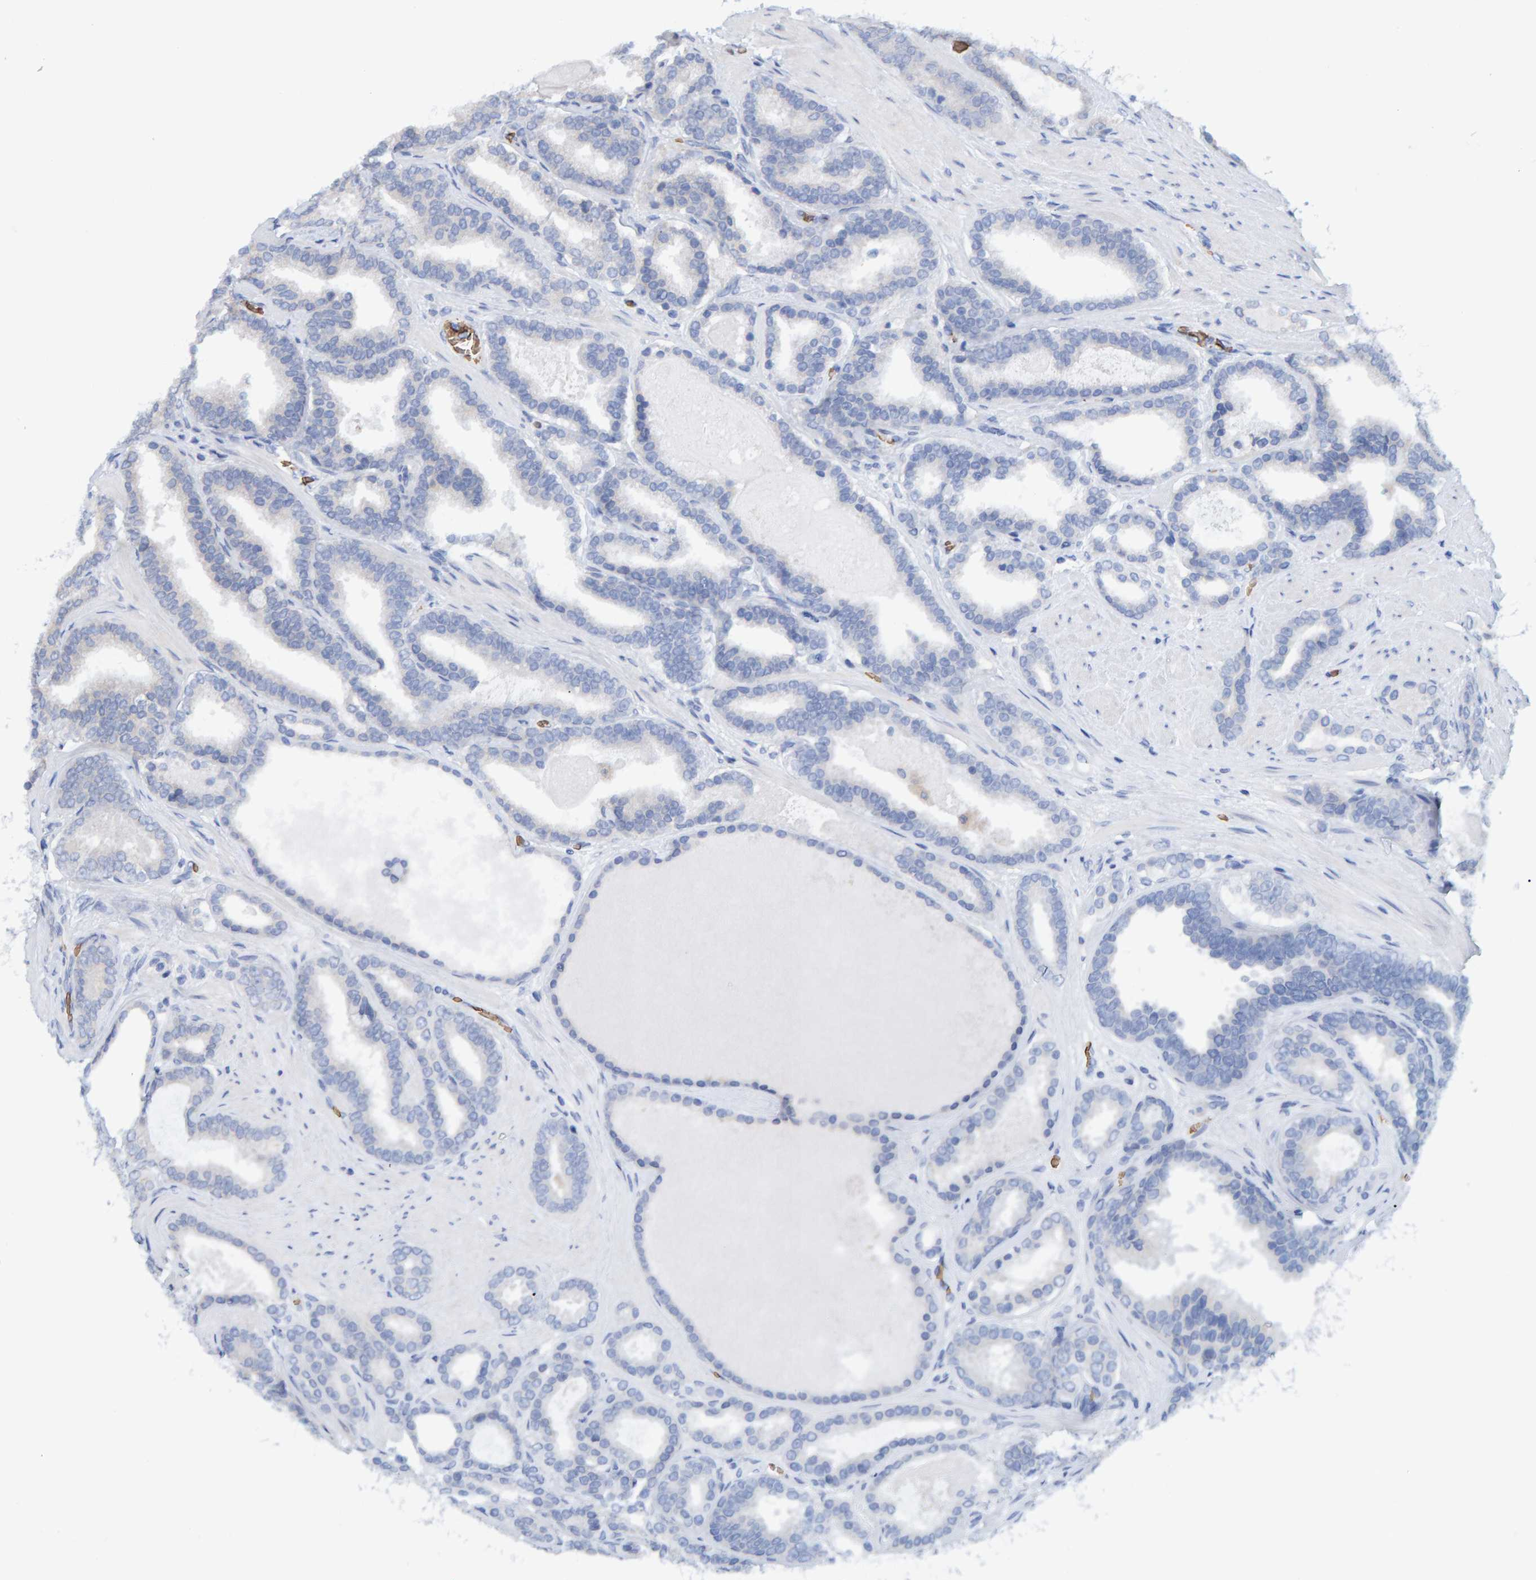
{"staining": {"intensity": "negative", "quantity": "none", "location": "none"}, "tissue": "prostate cancer", "cell_type": "Tumor cells", "image_type": "cancer", "snomed": [{"axis": "morphology", "description": "Adenocarcinoma, High grade"}, {"axis": "topography", "description": "Prostate"}], "caption": "Immunohistochemistry image of neoplastic tissue: prostate cancer stained with DAB exhibits no significant protein staining in tumor cells.", "gene": "VPS9D1", "patient": {"sex": "male", "age": 60}}